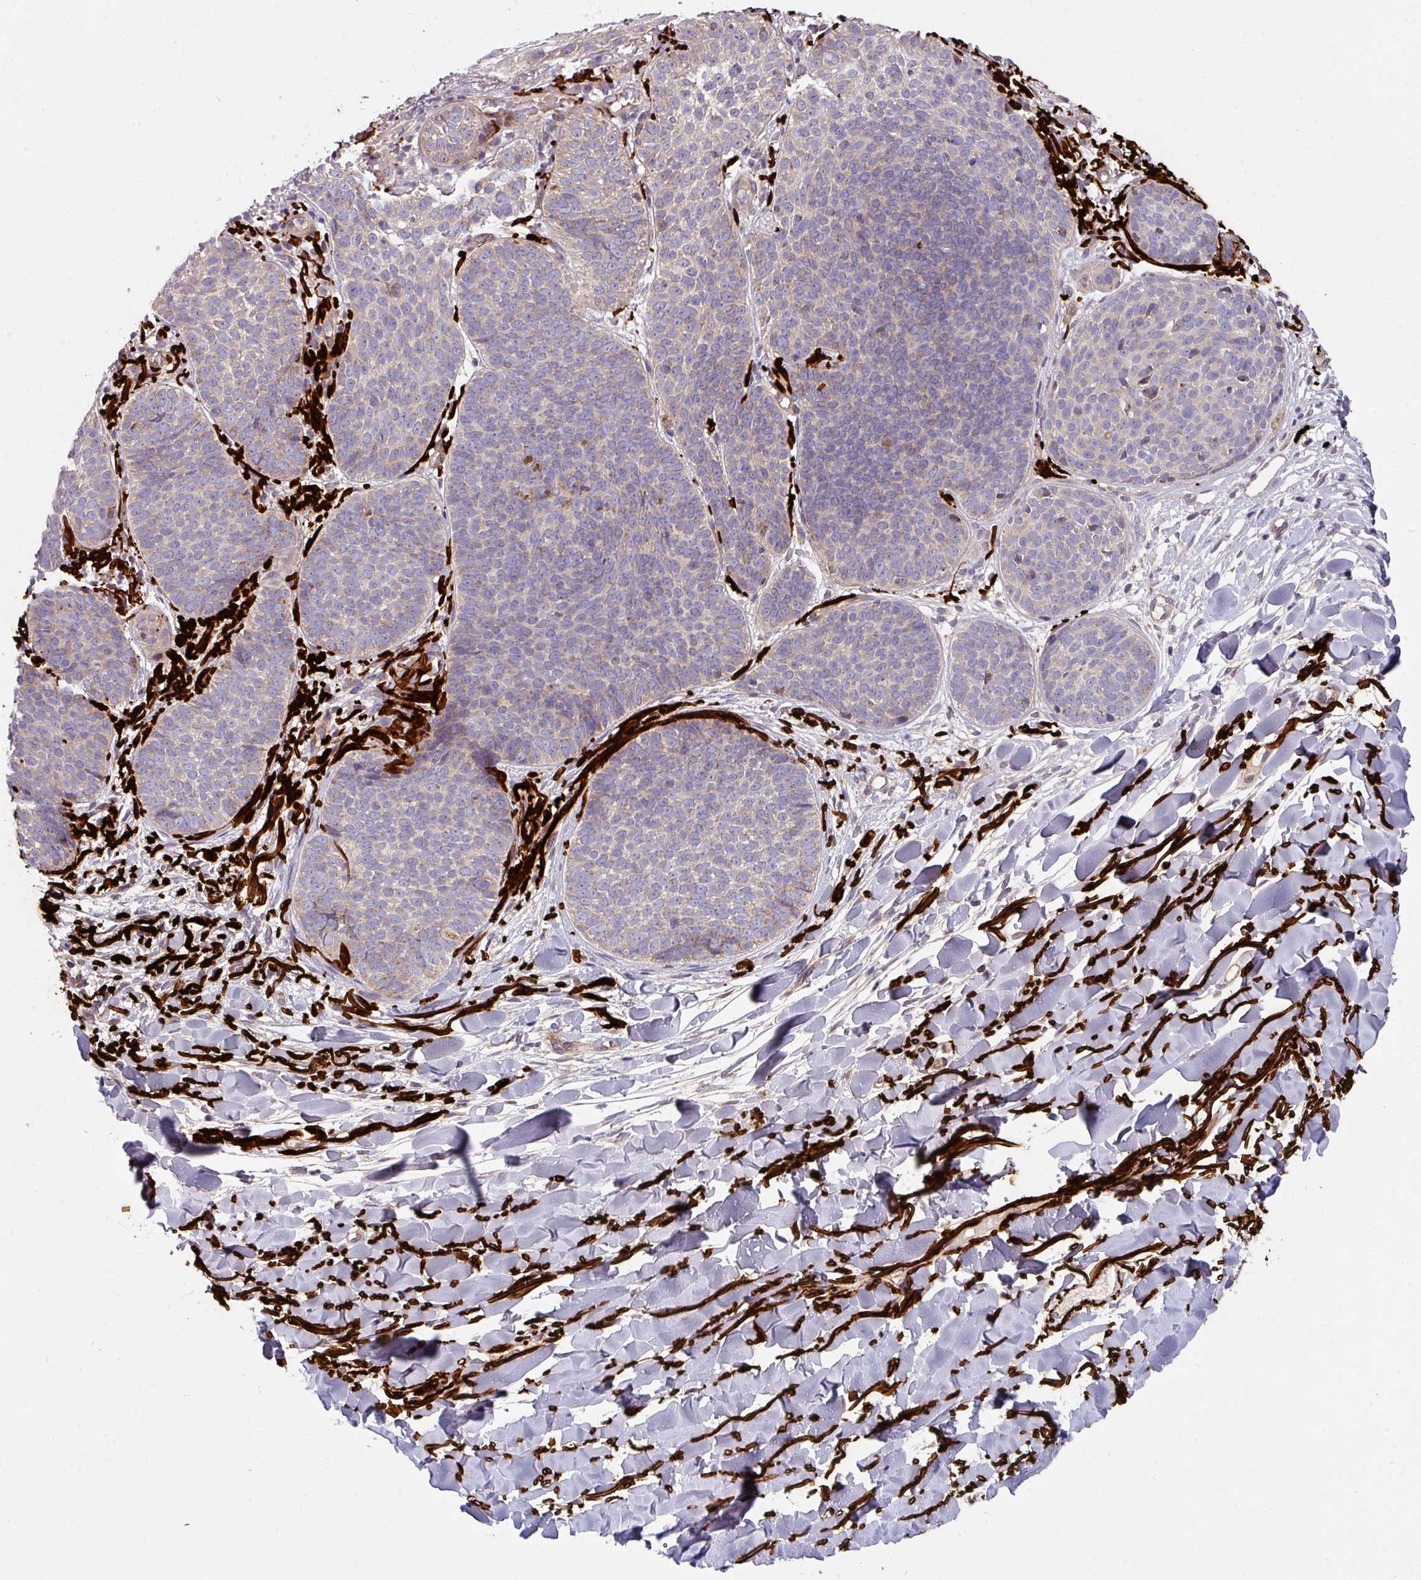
{"staining": {"intensity": "weak", "quantity": "<25%", "location": "cytoplasmic/membranous"}, "tissue": "skin cancer", "cell_type": "Tumor cells", "image_type": "cancer", "snomed": [{"axis": "morphology", "description": "Basal cell carcinoma"}, {"axis": "topography", "description": "Skin"}, {"axis": "topography", "description": "Skin of neck"}, {"axis": "topography", "description": "Skin of shoulder"}, {"axis": "topography", "description": "Skin of back"}], "caption": "High magnification brightfield microscopy of skin cancer (basal cell carcinoma) stained with DAB (brown) and counterstained with hematoxylin (blue): tumor cells show no significant staining.", "gene": "DCAF12L2", "patient": {"sex": "male", "age": 80}}